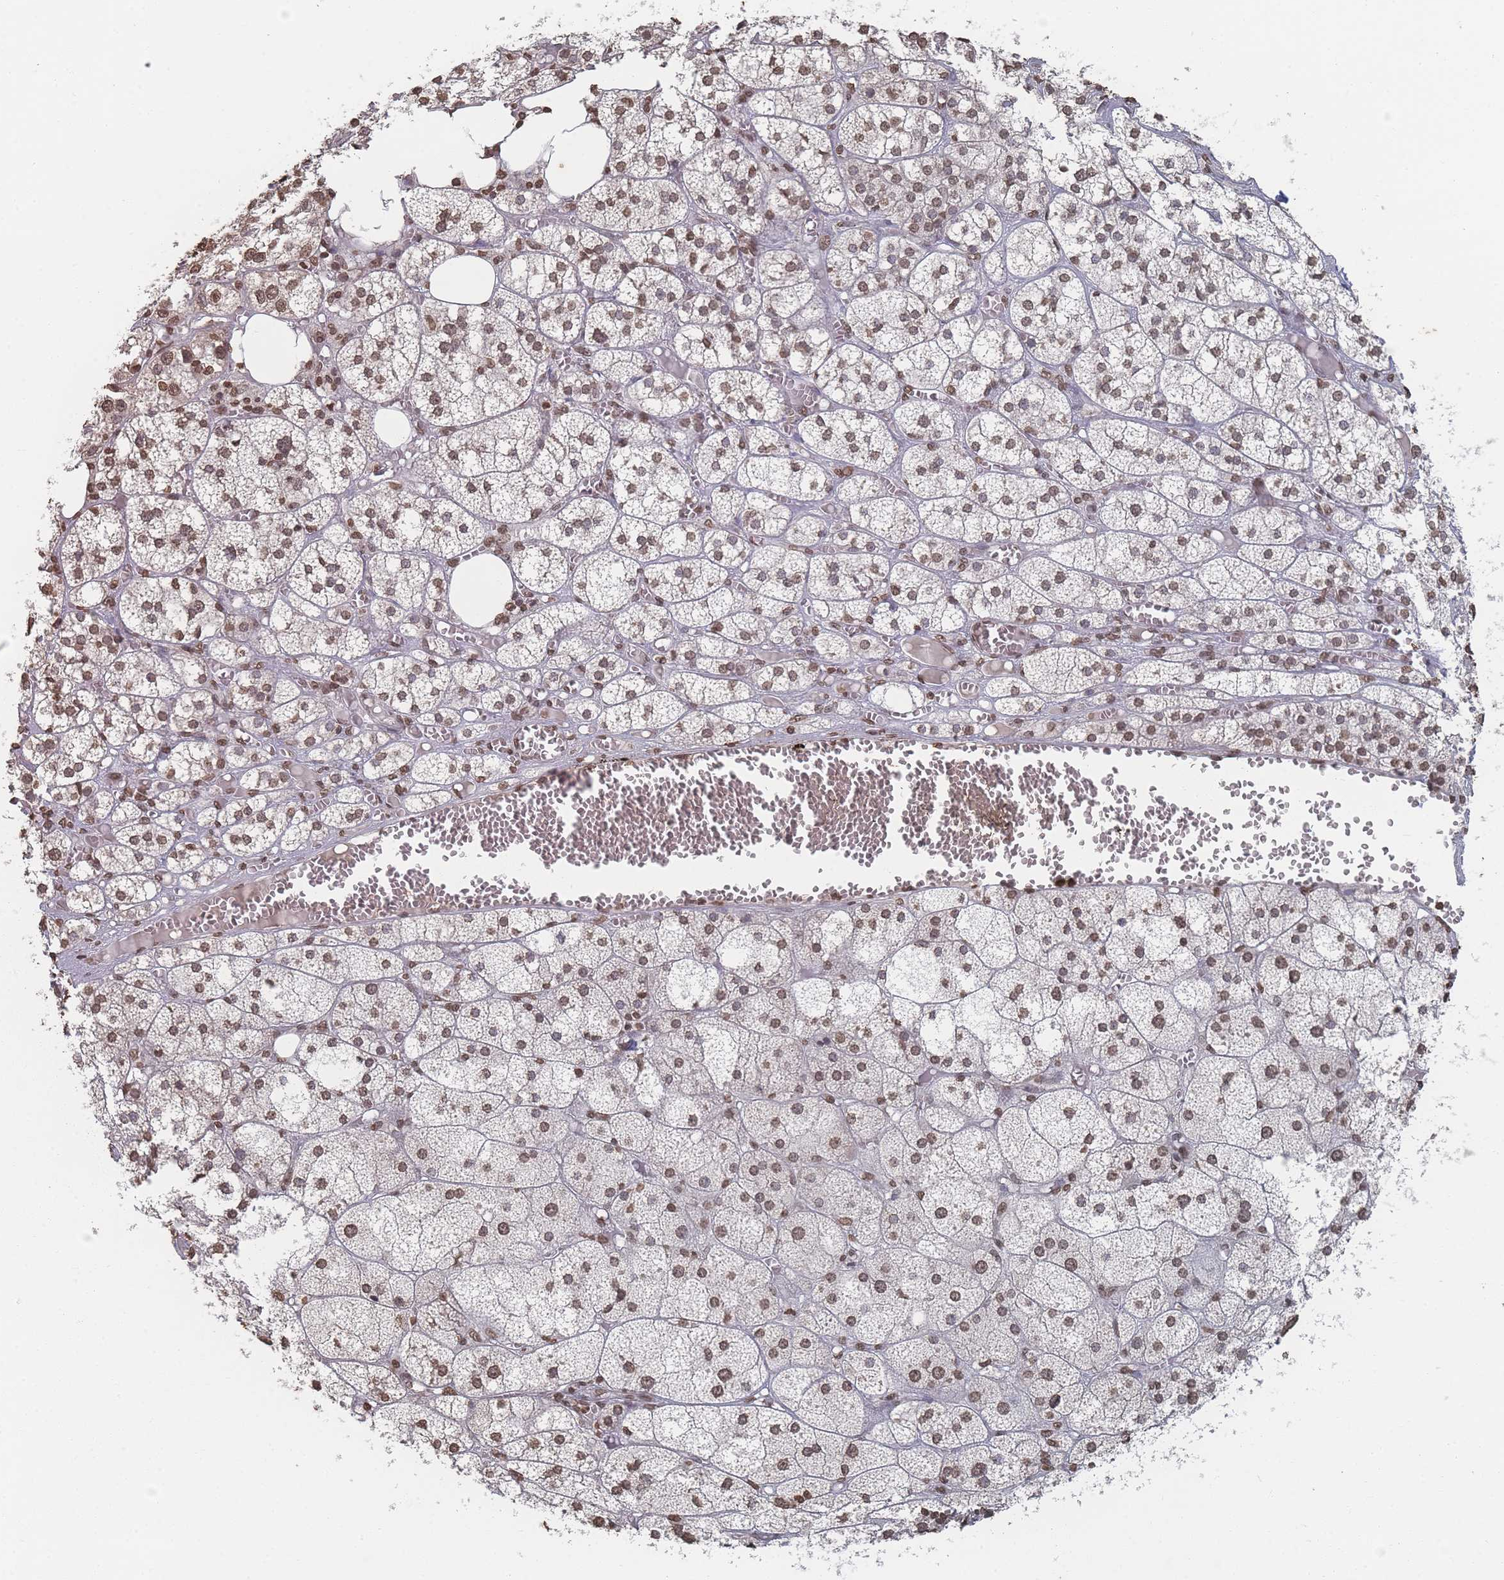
{"staining": {"intensity": "moderate", "quantity": ">75%", "location": "nuclear"}, "tissue": "adrenal gland", "cell_type": "Glandular cells", "image_type": "normal", "snomed": [{"axis": "morphology", "description": "Normal tissue, NOS"}, {"axis": "topography", "description": "Adrenal gland"}], "caption": "A brown stain labels moderate nuclear expression of a protein in glandular cells of normal adrenal gland. (DAB IHC, brown staining for protein, blue staining for nuclei).", "gene": "PLEKHG5", "patient": {"sex": "female", "age": 61}}